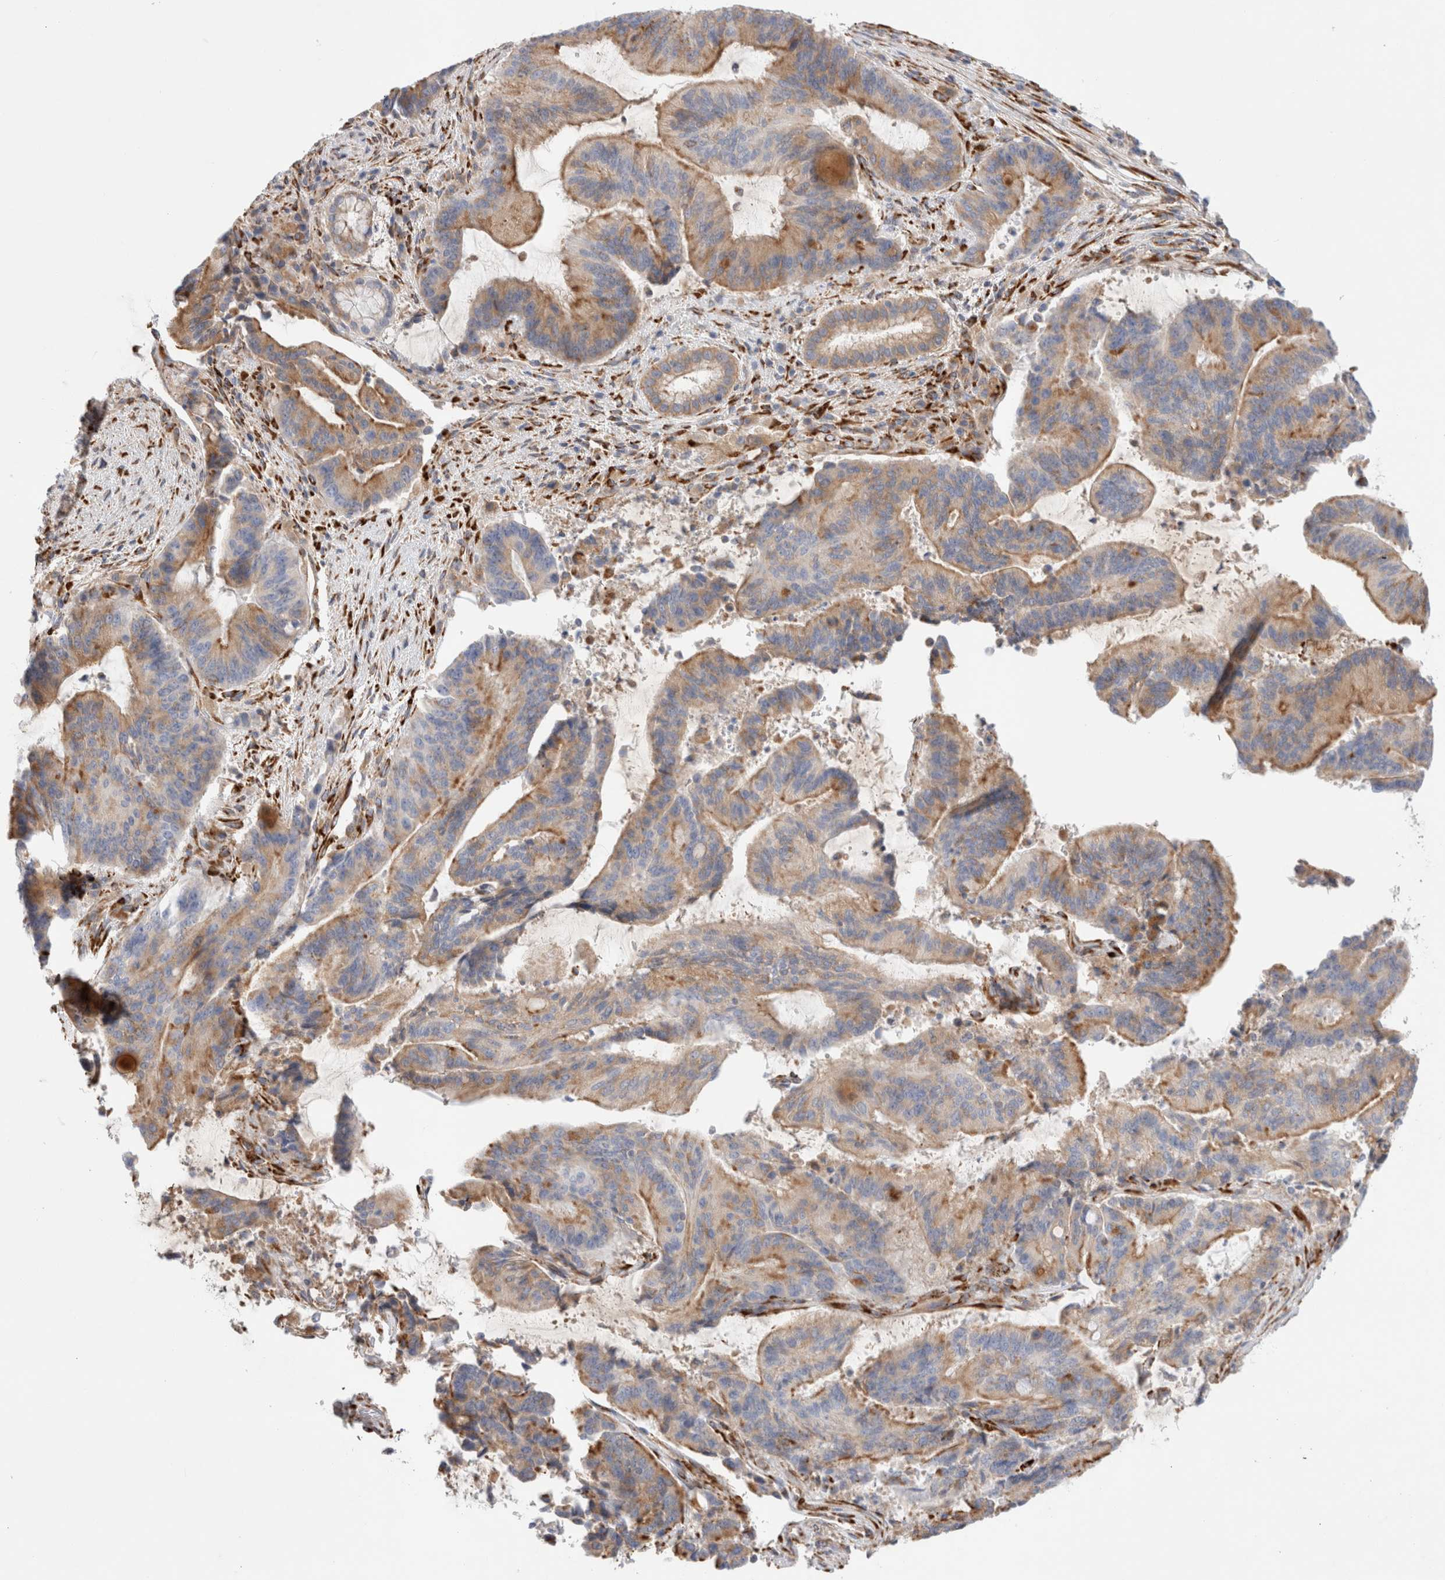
{"staining": {"intensity": "moderate", "quantity": "25%-75%", "location": "cytoplasmic/membranous"}, "tissue": "liver cancer", "cell_type": "Tumor cells", "image_type": "cancer", "snomed": [{"axis": "morphology", "description": "Normal tissue, NOS"}, {"axis": "morphology", "description": "Cholangiocarcinoma"}, {"axis": "topography", "description": "Liver"}, {"axis": "topography", "description": "Peripheral nerve tissue"}], "caption": "Liver cancer tissue exhibits moderate cytoplasmic/membranous positivity in about 25%-75% of tumor cells, visualized by immunohistochemistry. (DAB = brown stain, brightfield microscopy at high magnification).", "gene": "CNPY4", "patient": {"sex": "female", "age": 73}}